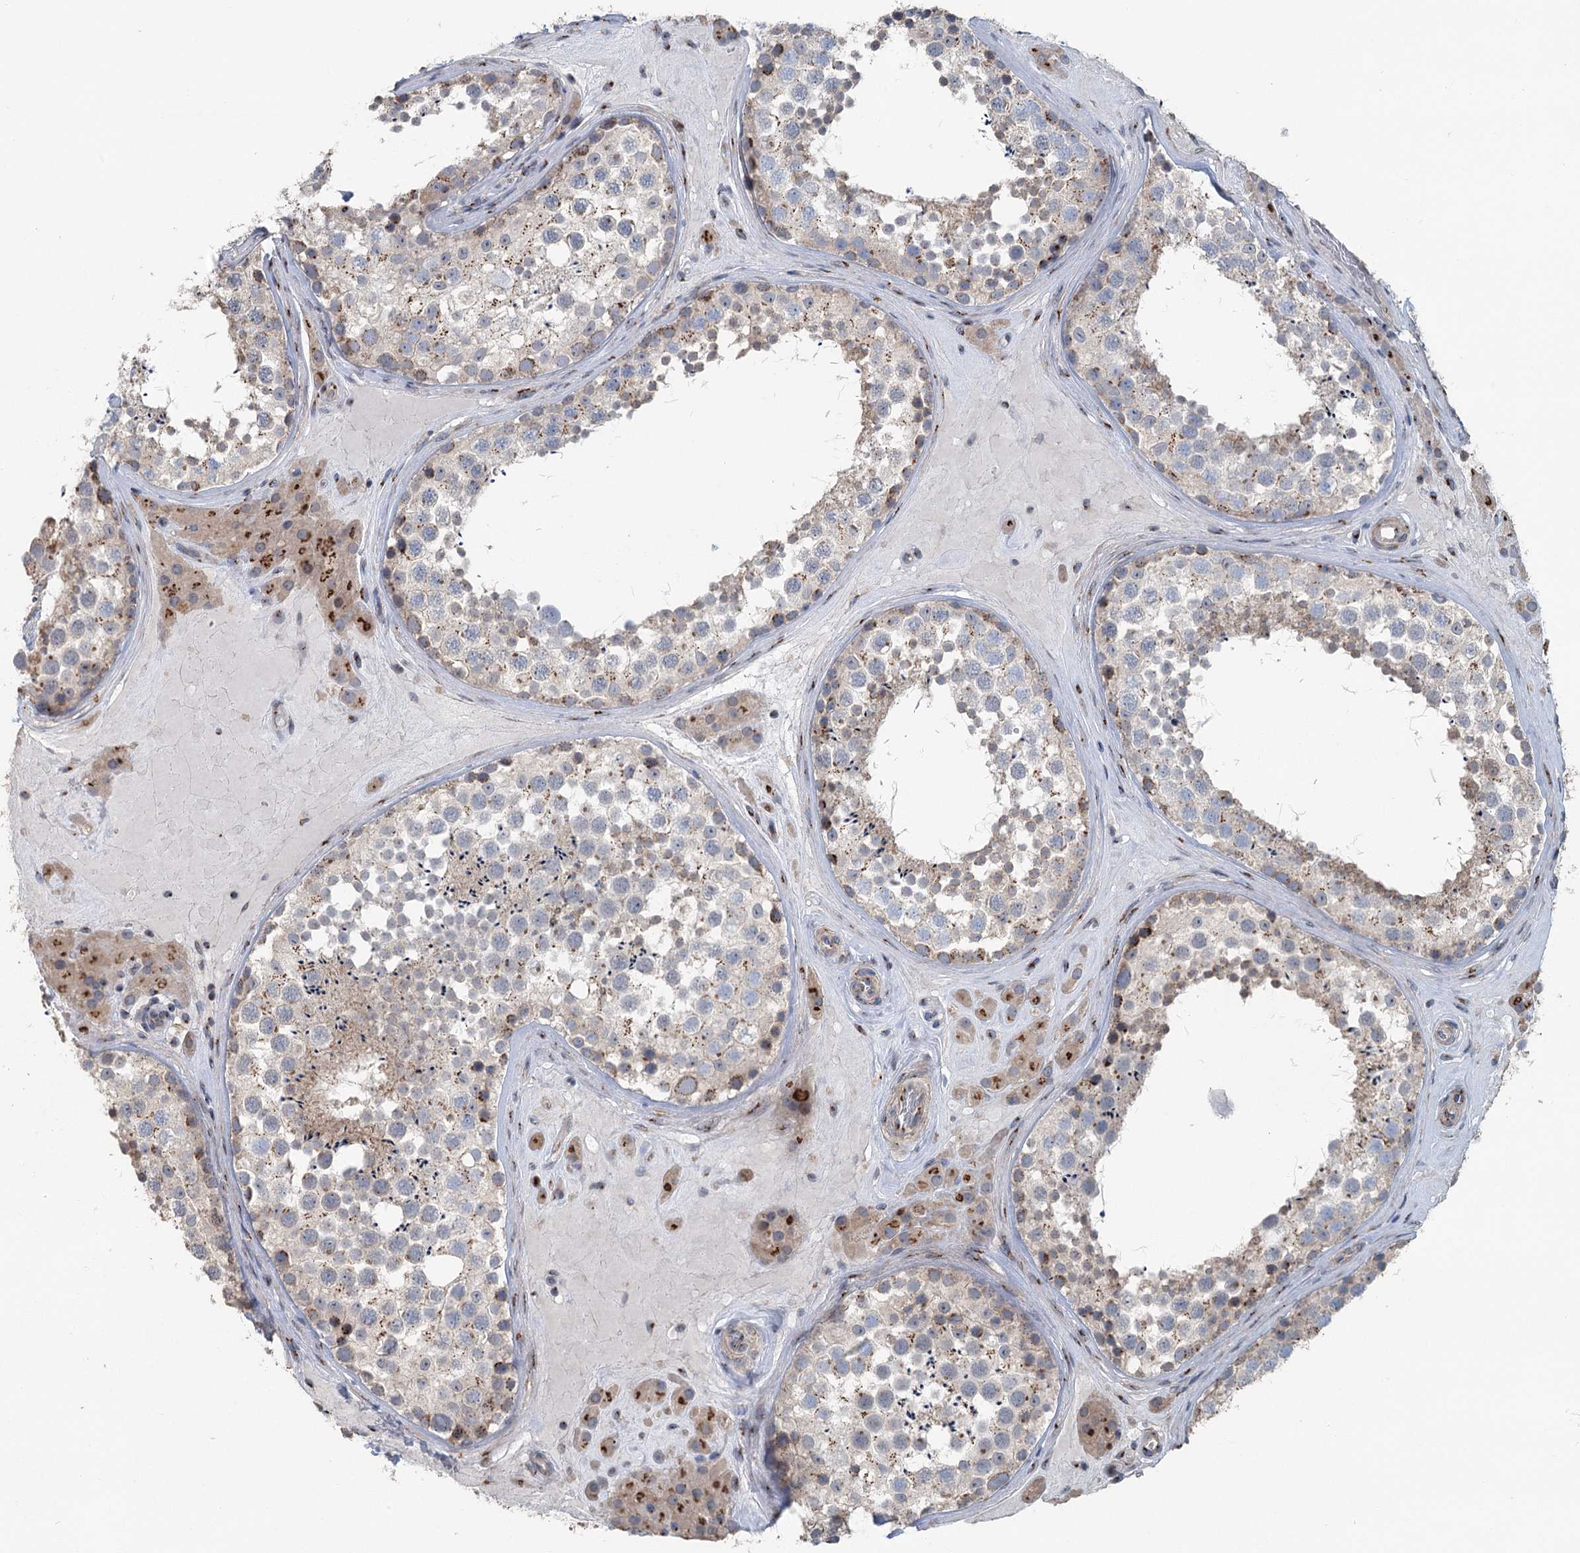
{"staining": {"intensity": "weak", "quantity": "25%-75%", "location": "cytoplasmic/membranous"}, "tissue": "testis", "cell_type": "Cells in seminiferous ducts", "image_type": "normal", "snomed": [{"axis": "morphology", "description": "Normal tissue, NOS"}, {"axis": "topography", "description": "Testis"}], "caption": "Normal testis shows weak cytoplasmic/membranous positivity in about 25%-75% of cells in seminiferous ducts.", "gene": "ITIH5", "patient": {"sex": "male", "age": 46}}